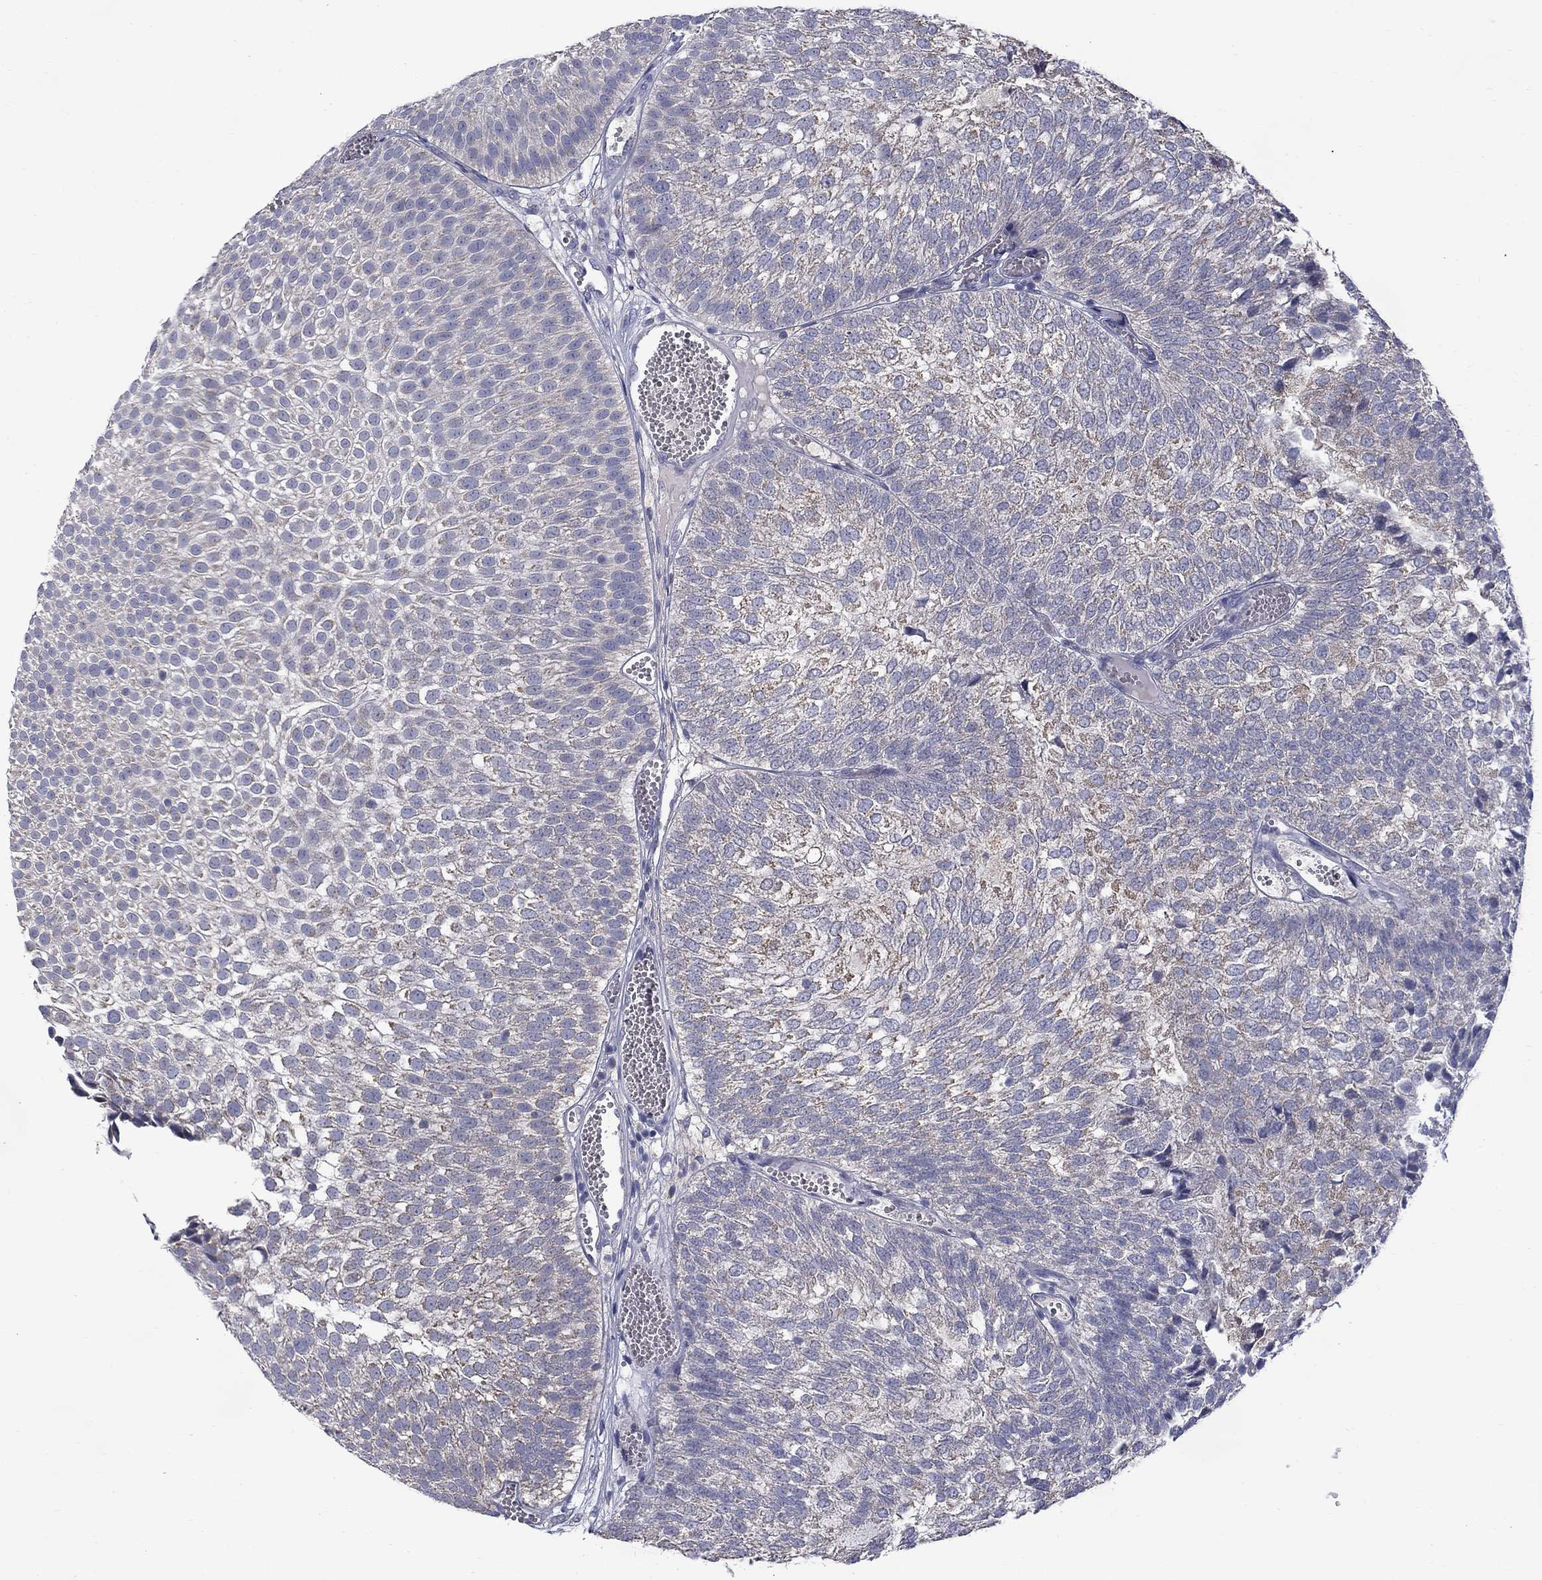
{"staining": {"intensity": "negative", "quantity": "none", "location": "none"}, "tissue": "urothelial cancer", "cell_type": "Tumor cells", "image_type": "cancer", "snomed": [{"axis": "morphology", "description": "Urothelial carcinoma, Low grade"}, {"axis": "topography", "description": "Urinary bladder"}], "caption": "Micrograph shows no significant protein positivity in tumor cells of urothelial cancer.", "gene": "FRK", "patient": {"sex": "male", "age": 52}}